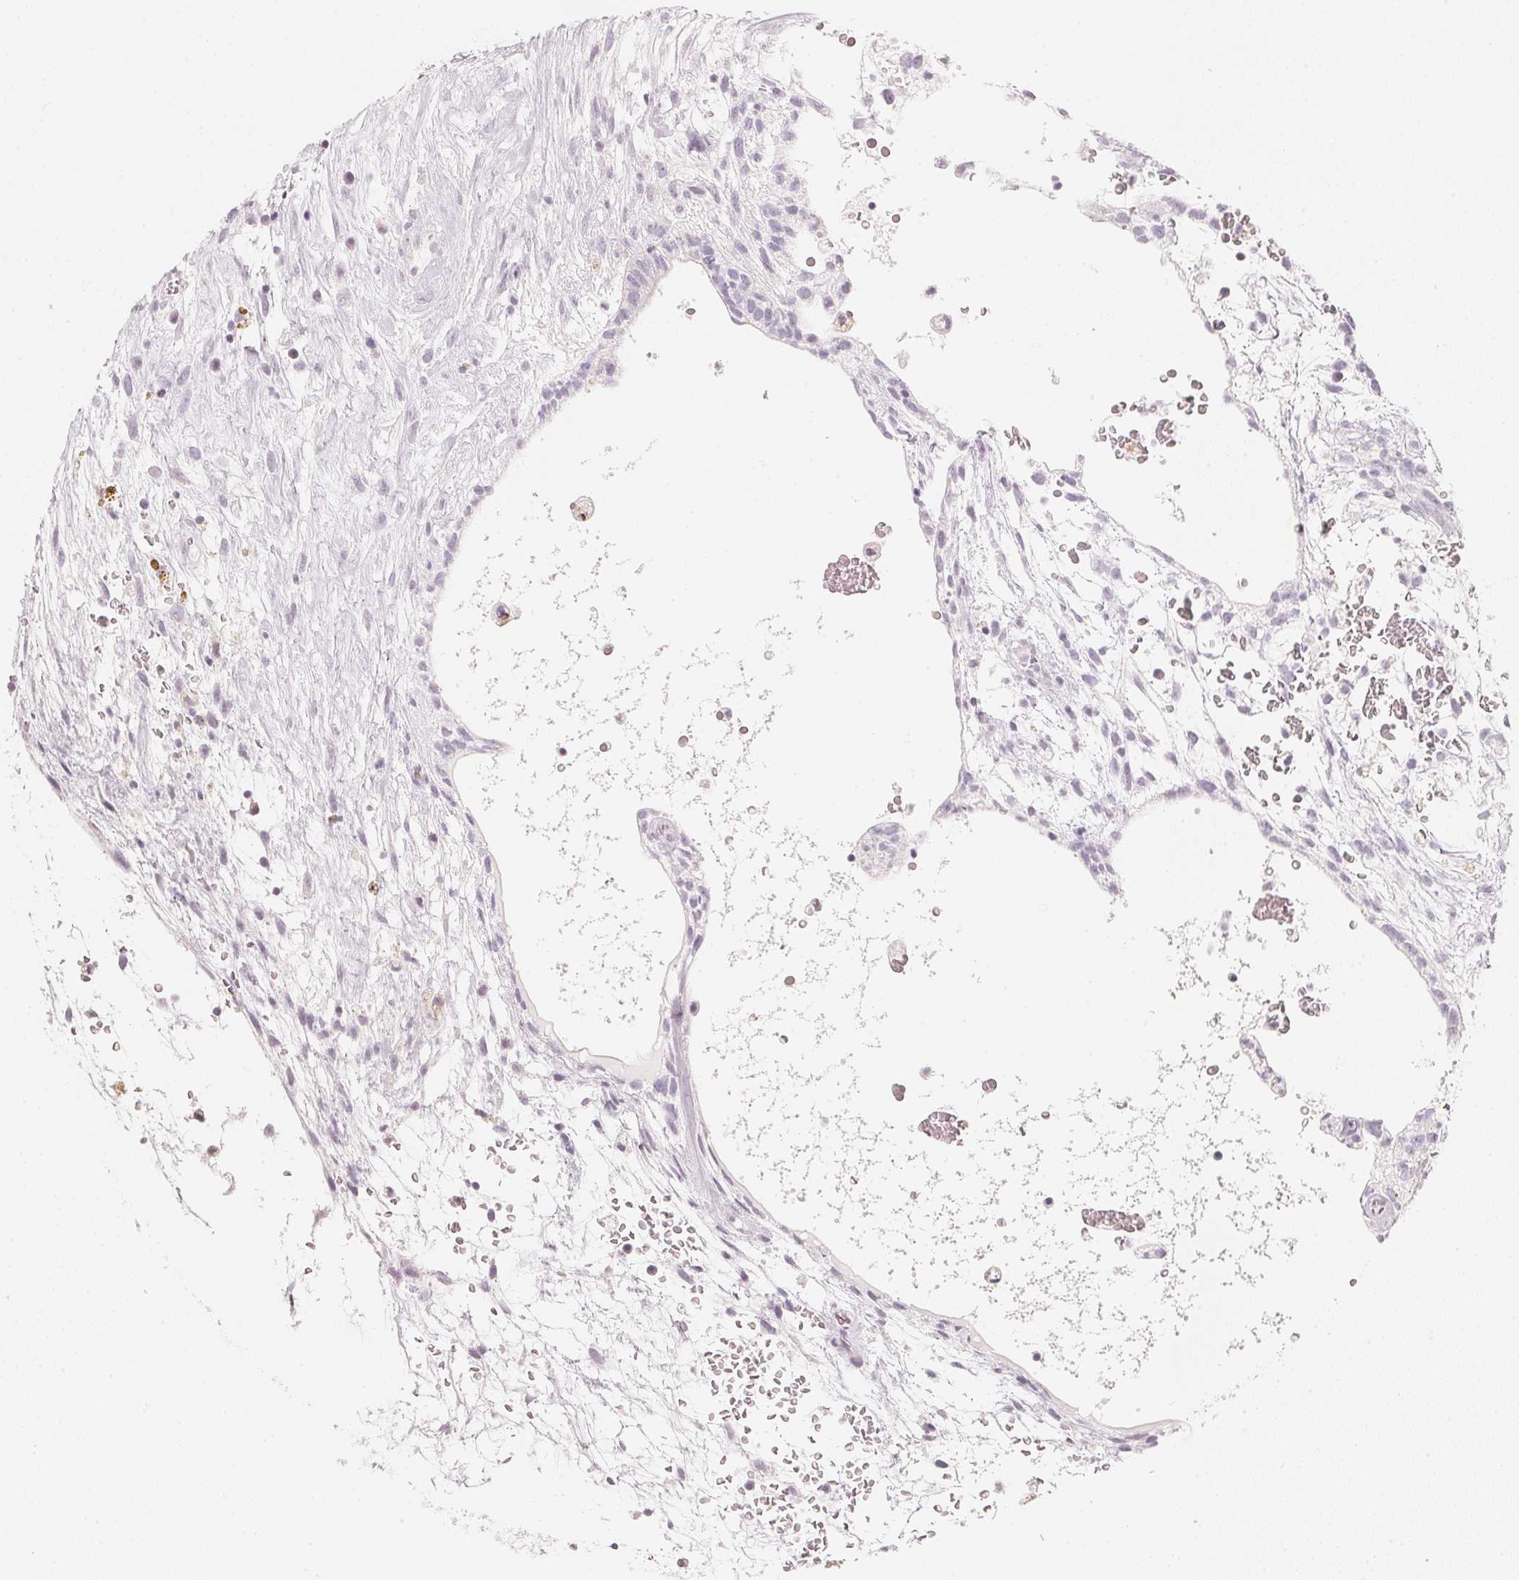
{"staining": {"intensity": "negative", "quantity": "none", "location": "none"}, "tissue": "testis cancer", "cell_type": "Tumor cells", "image_type": "cancer", "snomed": [{"axis": "morphology", "description": "Normal tissue, NOS"}, {"axis": "morphology", "description": "Carcinoma, Embryonal, NOS"}, {"axis": "topography", "description": "Testis"}], "caption": "Tumor cells show no significant protein positivity in testis cancer (embryonal carcinoma). The staining was performed using DAB (3,3'-diaminobenzidine) to visualize the protein expression in brown, while the nuclei were stained in blue with hematoxylin (Magnification: 20x).", "gene": "SLC22A8", "patient": {"sex": "male", "age": 32}}